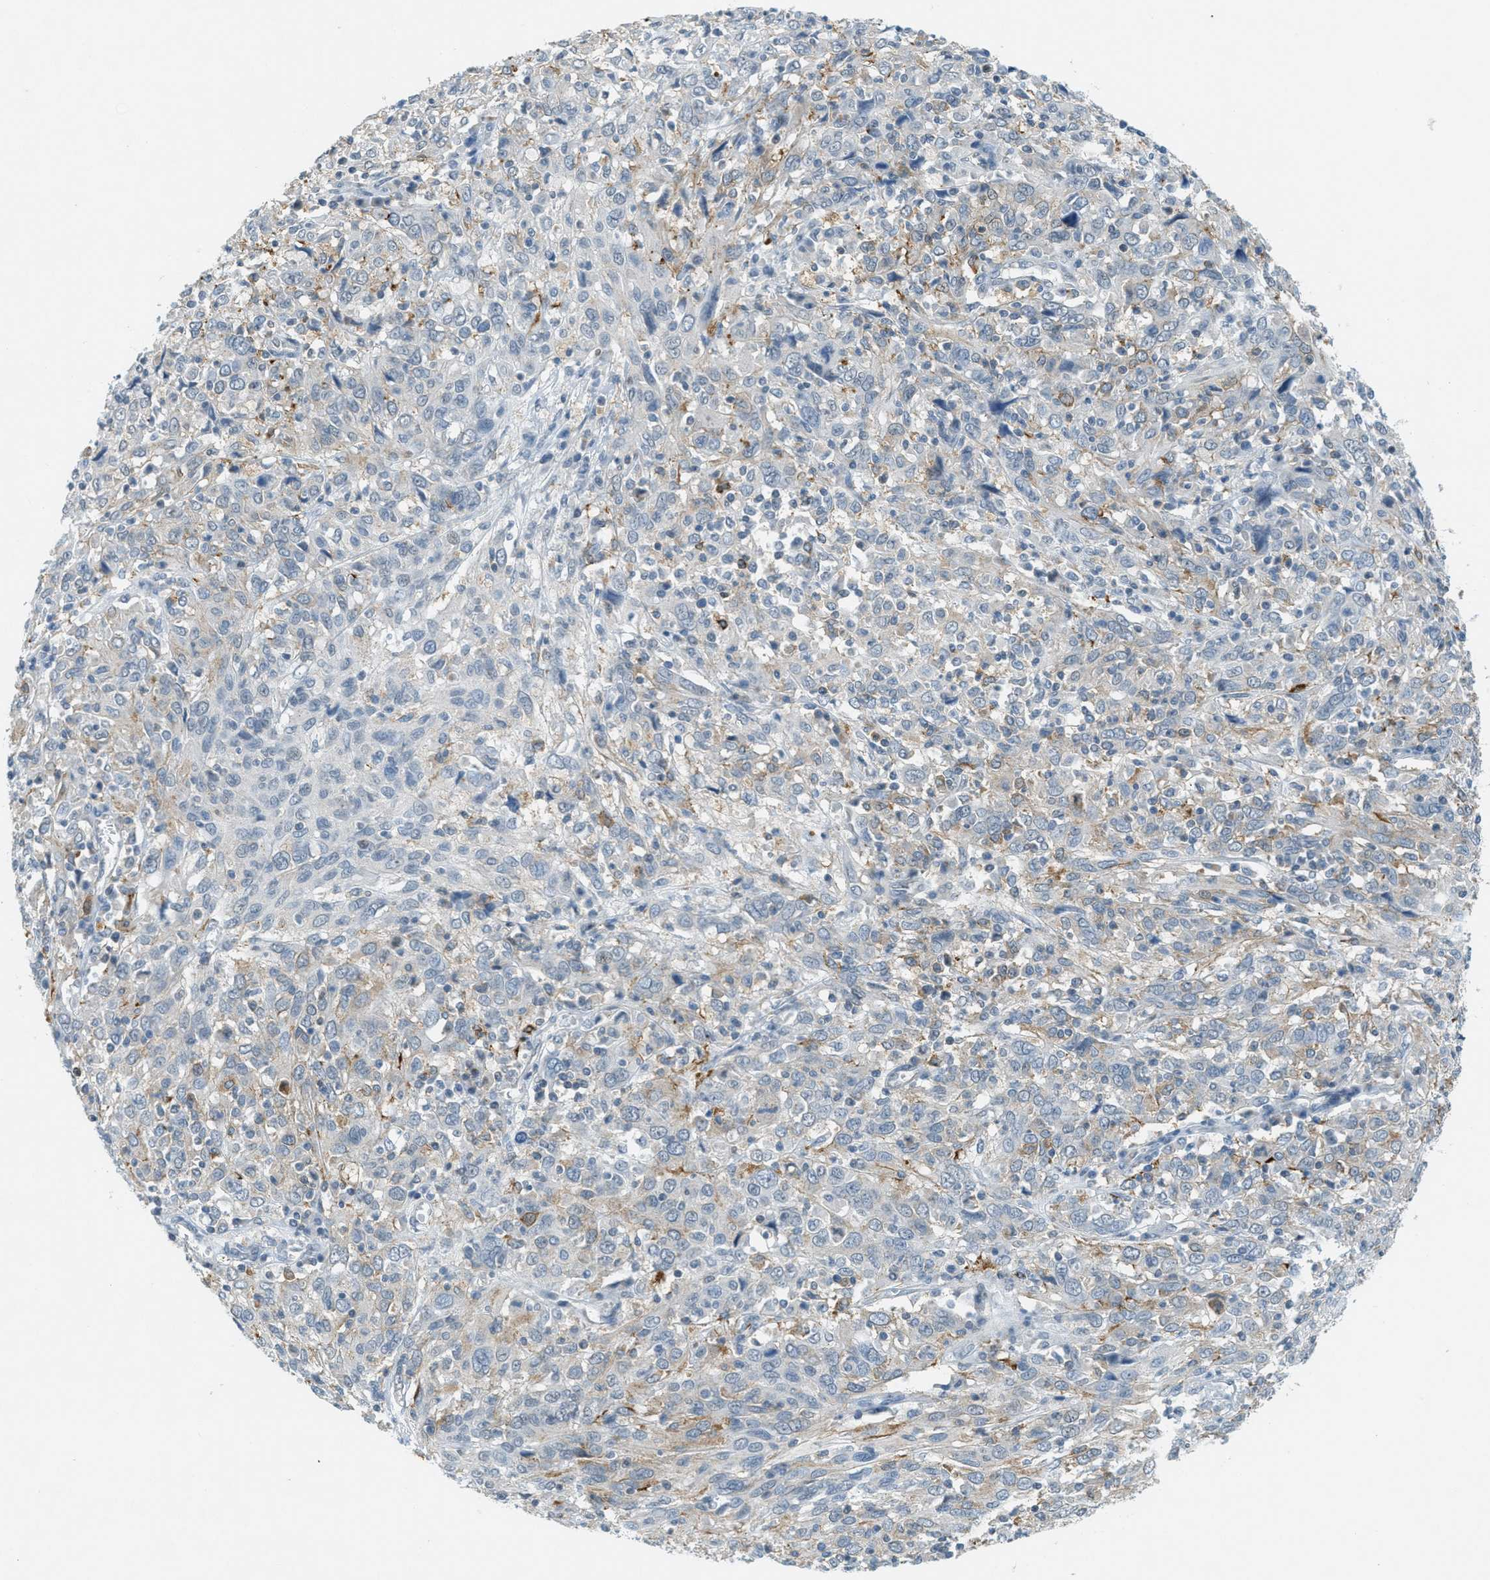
{"staining": {"intensity": "moderate", "quantity": "<25%", "location": "cytoplasmic/membranous"}, "tissue": "cervical cancer", "cell_type": "Tumor cells", "image_type": "cancer", "snomed": [{"axis": "morphology", "description": "Squamous cell carcinoma, NOS"}, {"axis": "topography", "description": "Cervix"}], "caption": "Cervical cancer tissue shows moderate cytoplasmic/membranous expression in approximately <25% of tumor cells", "gene": "FYN", "patient": {"sex": "female", "age": 46}}